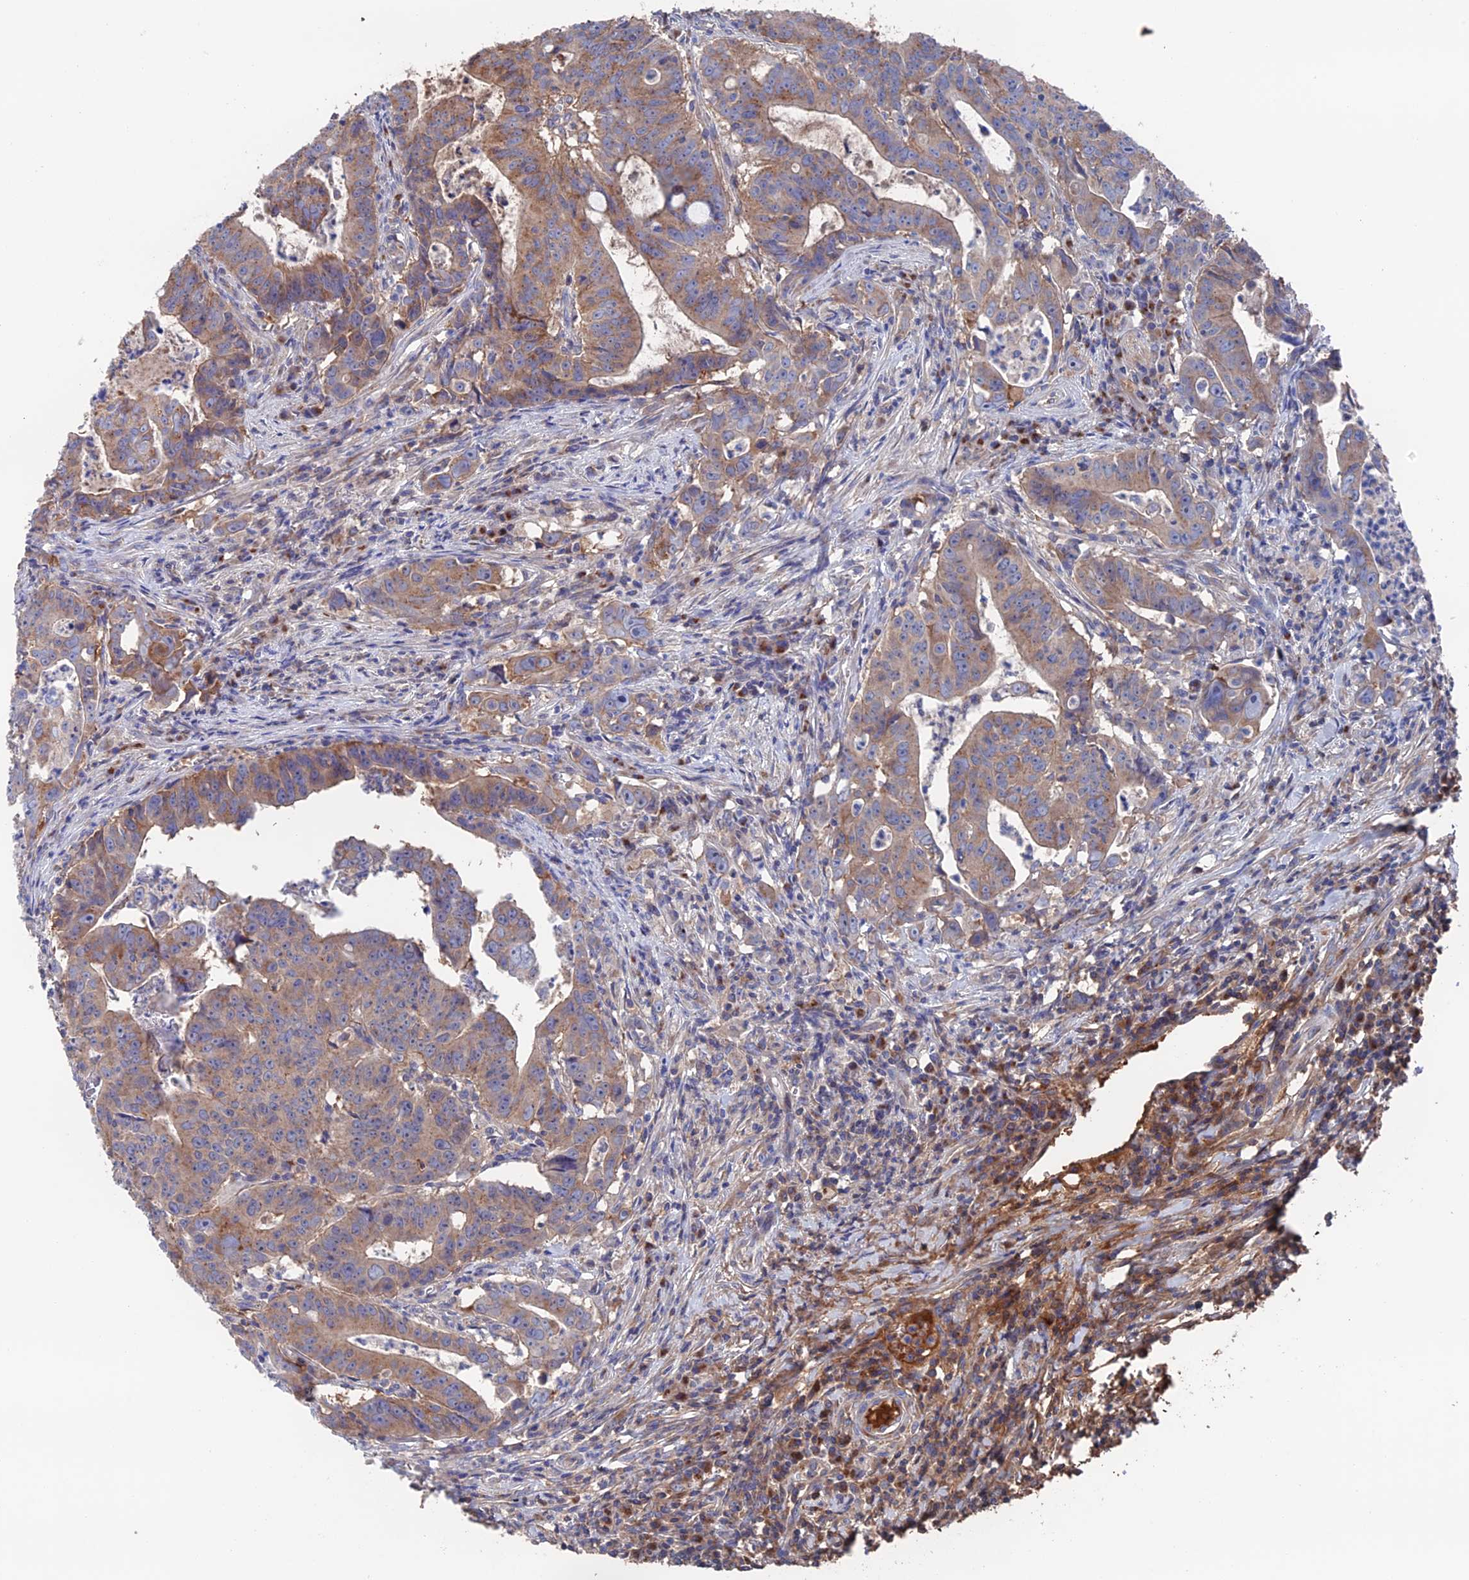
{"staining": {"intensity": "moderate", "quantity": ">75%", "location": "cytoplasmic/membranous"}, "tissue": "colorectal cancer", "cell_type": "Tumor cells", "image_type": "cancer", "snomed": [{"axis": "morphology", "description": "Adenocarcinoma, NOS"}, {"axis": "topography", "description": "Rectum"}], "caption": "The photomicrograph exhibits immunohistochemical staining of colorectal adenocarcinoma. There is moderate cytoplasmic/membranous expression is identified in approximately >75% of tumor cells.", "gene": "HPF1", "patient": {"sex": "male", "age": 69}}